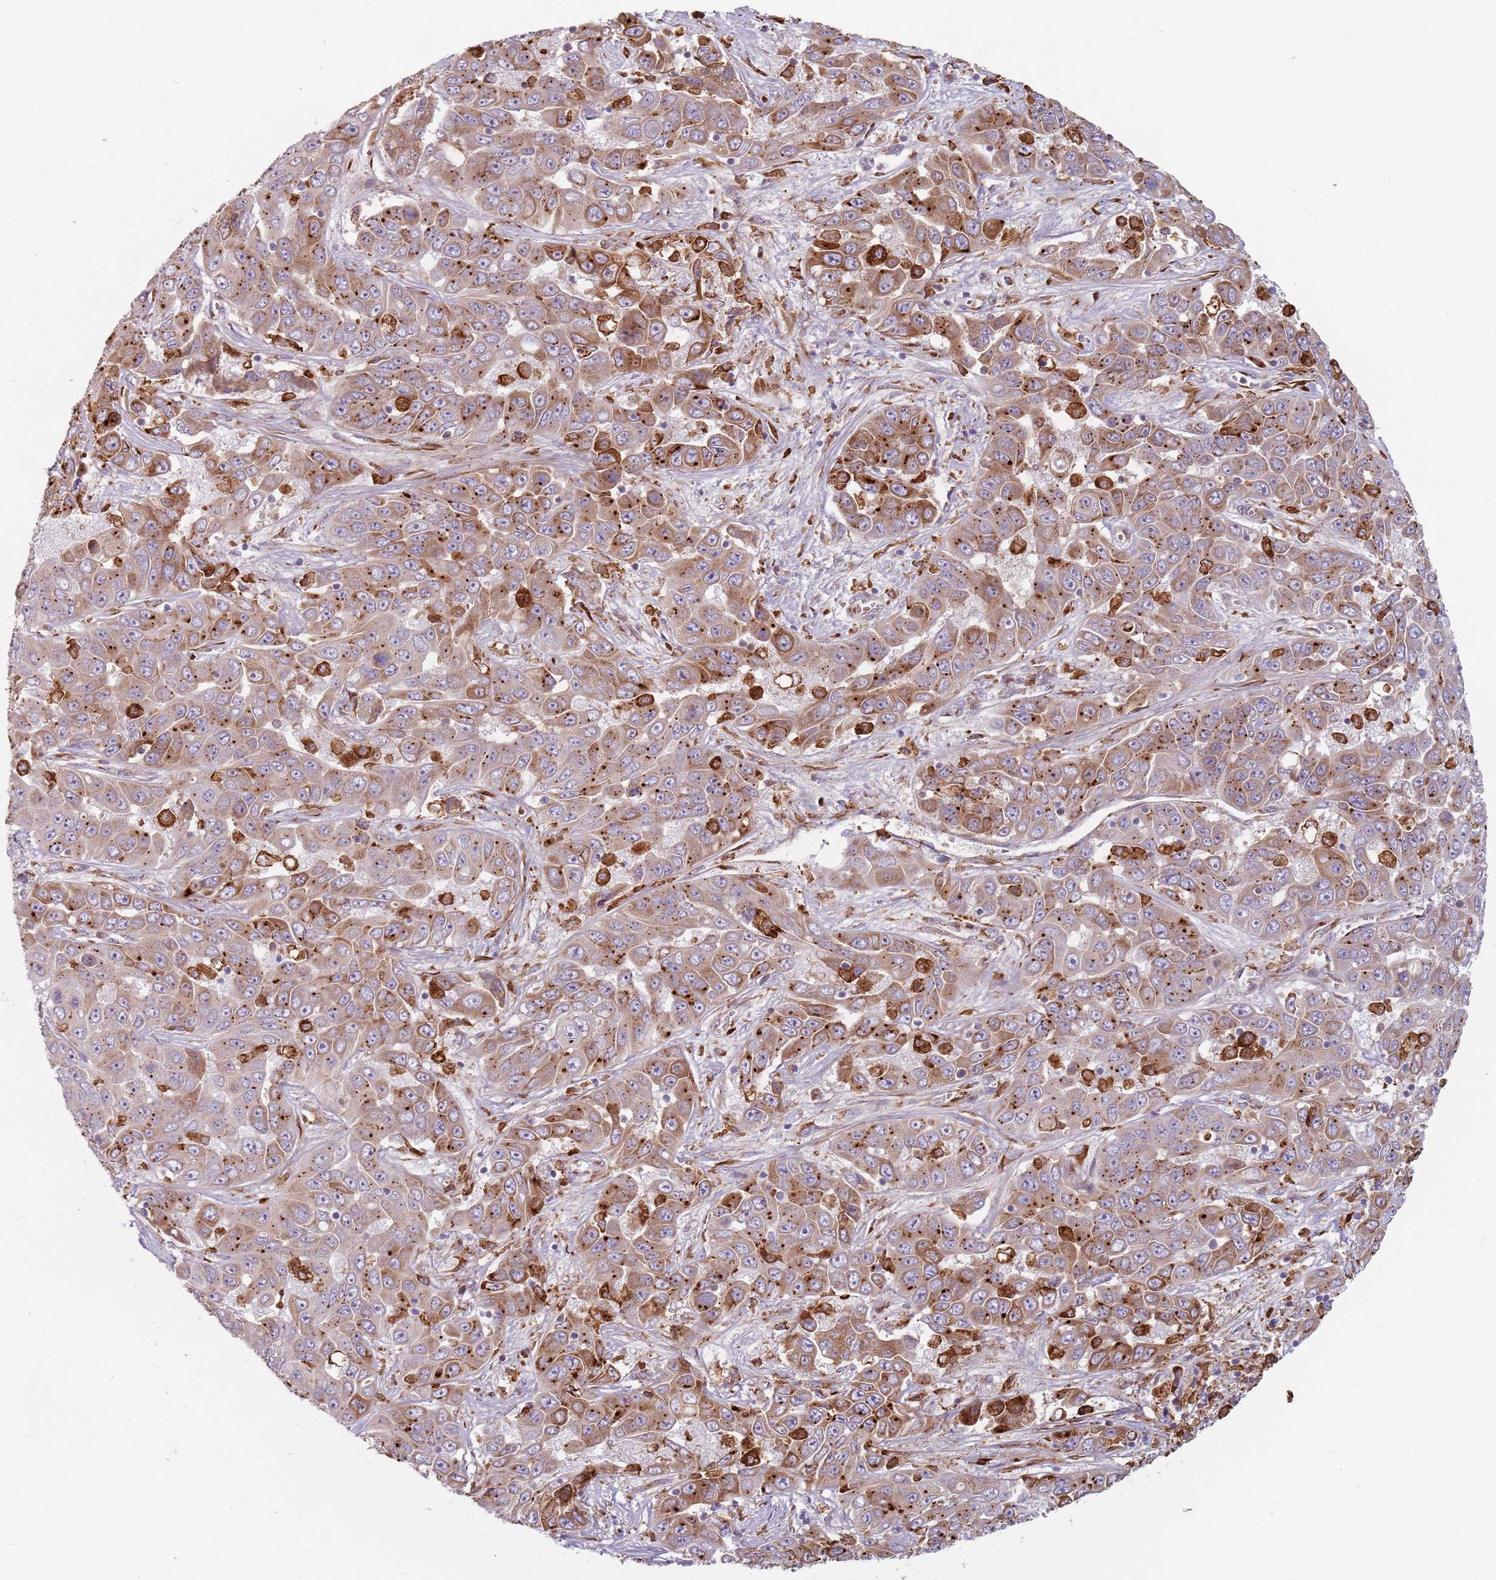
{"staining": {"intensity": "strong", "quantity": "25%-75%", "location": "cytoplasmic/membranous"}, "tissue": "liver cancer", "cell_type": "Tumor cells", "image_type": "cancer", "snomed": [{"axis": "morphology", "description": "Cholangiocarcinoma"}, {"axis": "topography", "description": "Liver"}], "caption": "Cholangiocarcinoma (liver) stained with a protein marker shows strong staining in tumor cells.", "gene": "COLGALT1", "patient": {"sex": "female", "age": 52}}